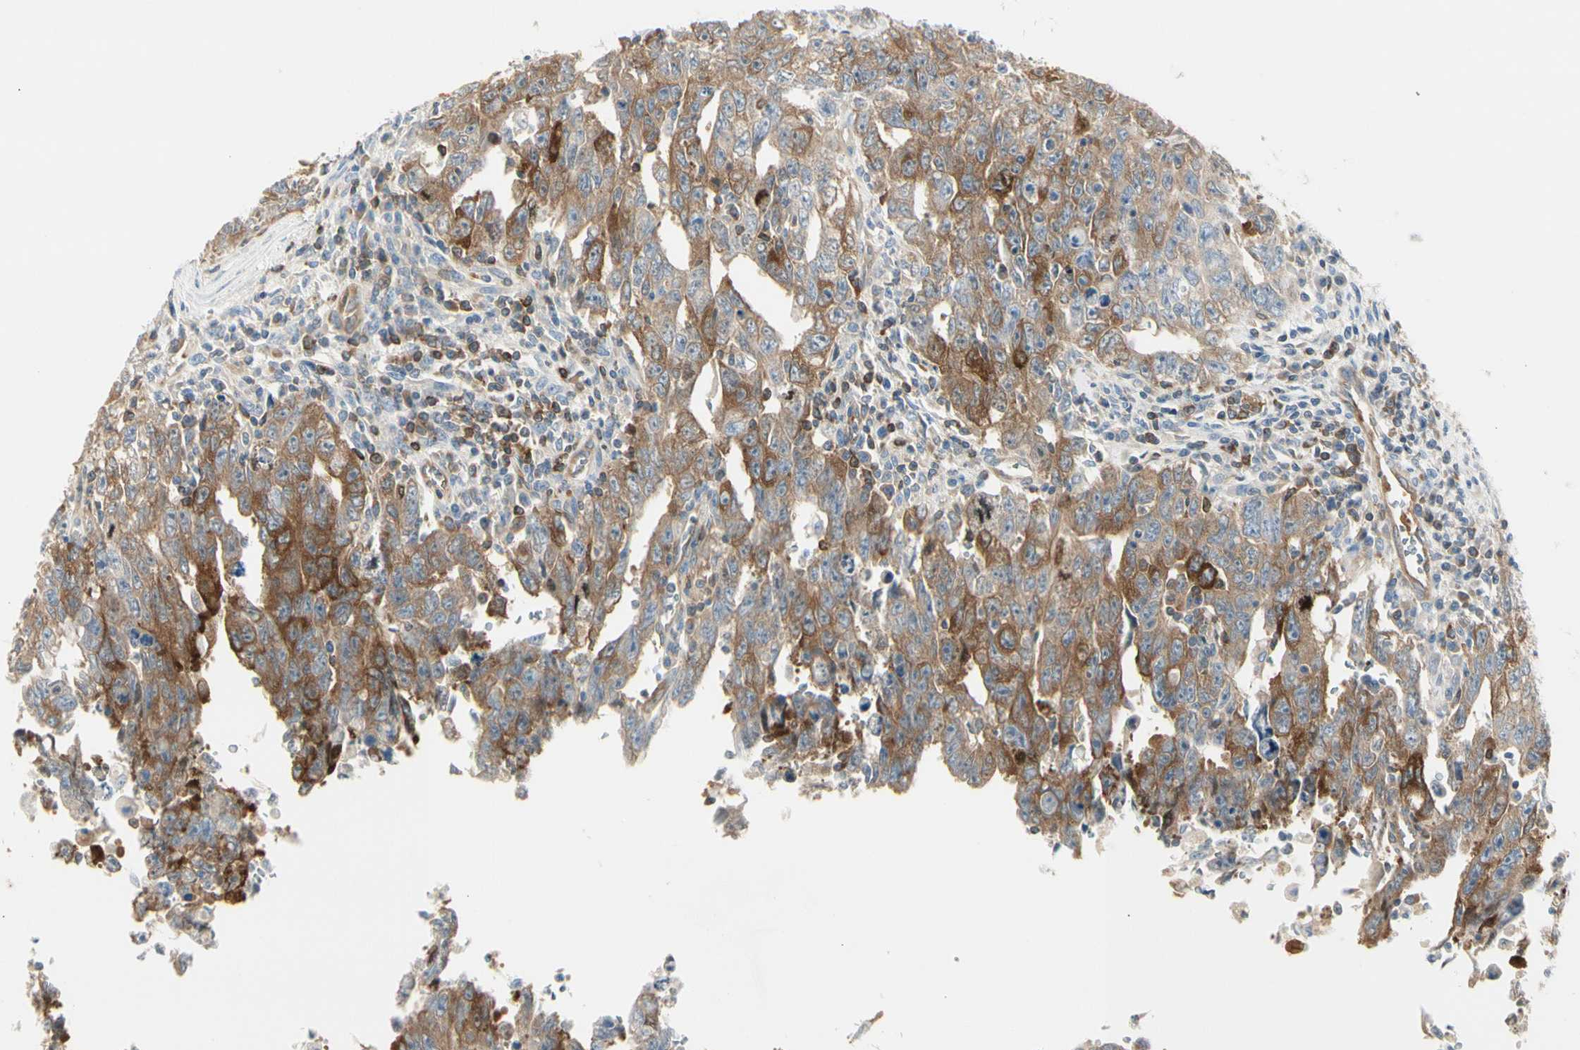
{"staining": {"intensity": "moderate", "quantity": ">75%", "location": "cytoplasmic/membranous"}, "tissue": "testis cancer", "cell_type": "Tumor cells", "image_type": "cancer", "snomed": [{"axis": "morphology", "description": "Carcinoma, Embryonal, NOS"}, {"axis": "topography", "description": "Testis"}], "caption": "Immunohistochemical staining of human testis cancer (embryonal carcinoma) shows moderate cytoplasmic/membranous protein expression in about >75% of tumor cells. (DAB = brown stain, brightfield microscopy at high magnification).", "gene": "NFKB2", "patient": {"sex": "male", "age": 28}}